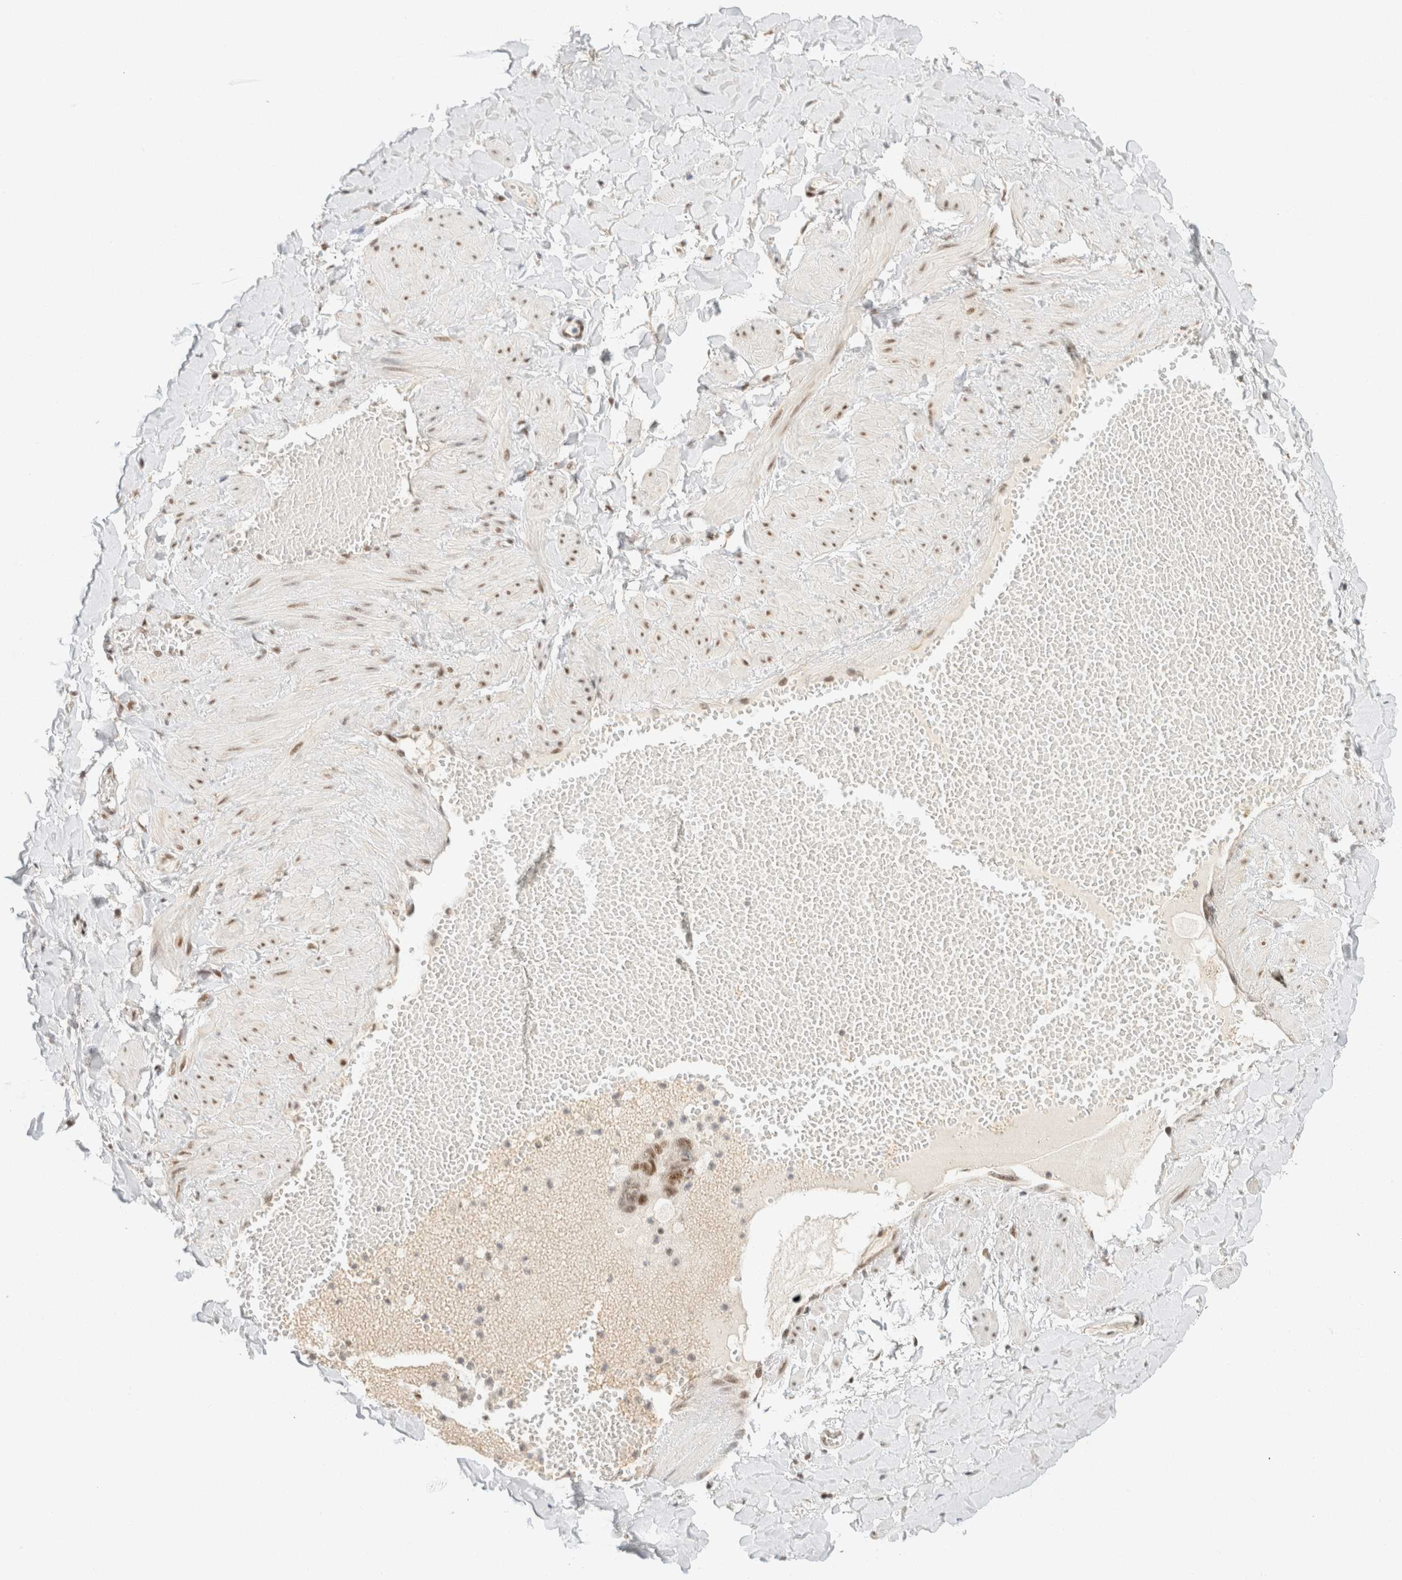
{"staining": {"intensity": "moderate", "quantity": ">75%", "location": "nuclear"}, "tissue": "adipose tissue", "cell_type": "Adipocytes", "image_type": "normal", "snomed": [{"axis": "morphology", "description": "Normal tissue, NOS"}, {"axis": "topography", "description": "Adipose tissue"}, {"axis": "topography", "description": "Vascular tissue"}, {"axis": "topography", "description": "Peripheral nerve tissue"}], "caption": "High-magnification brightfield microscopy of unremarkable adipose tissue stained with DAB (3,3'-diaminobenzidine) (brown) and counterstained with hematoxylin (blue). adipocytes exhibit moderate nuclear expression is appreciated in approximately>75% of cells.", "gene": "ZNF768", "patient": {"sex": "male", "age": 25}}